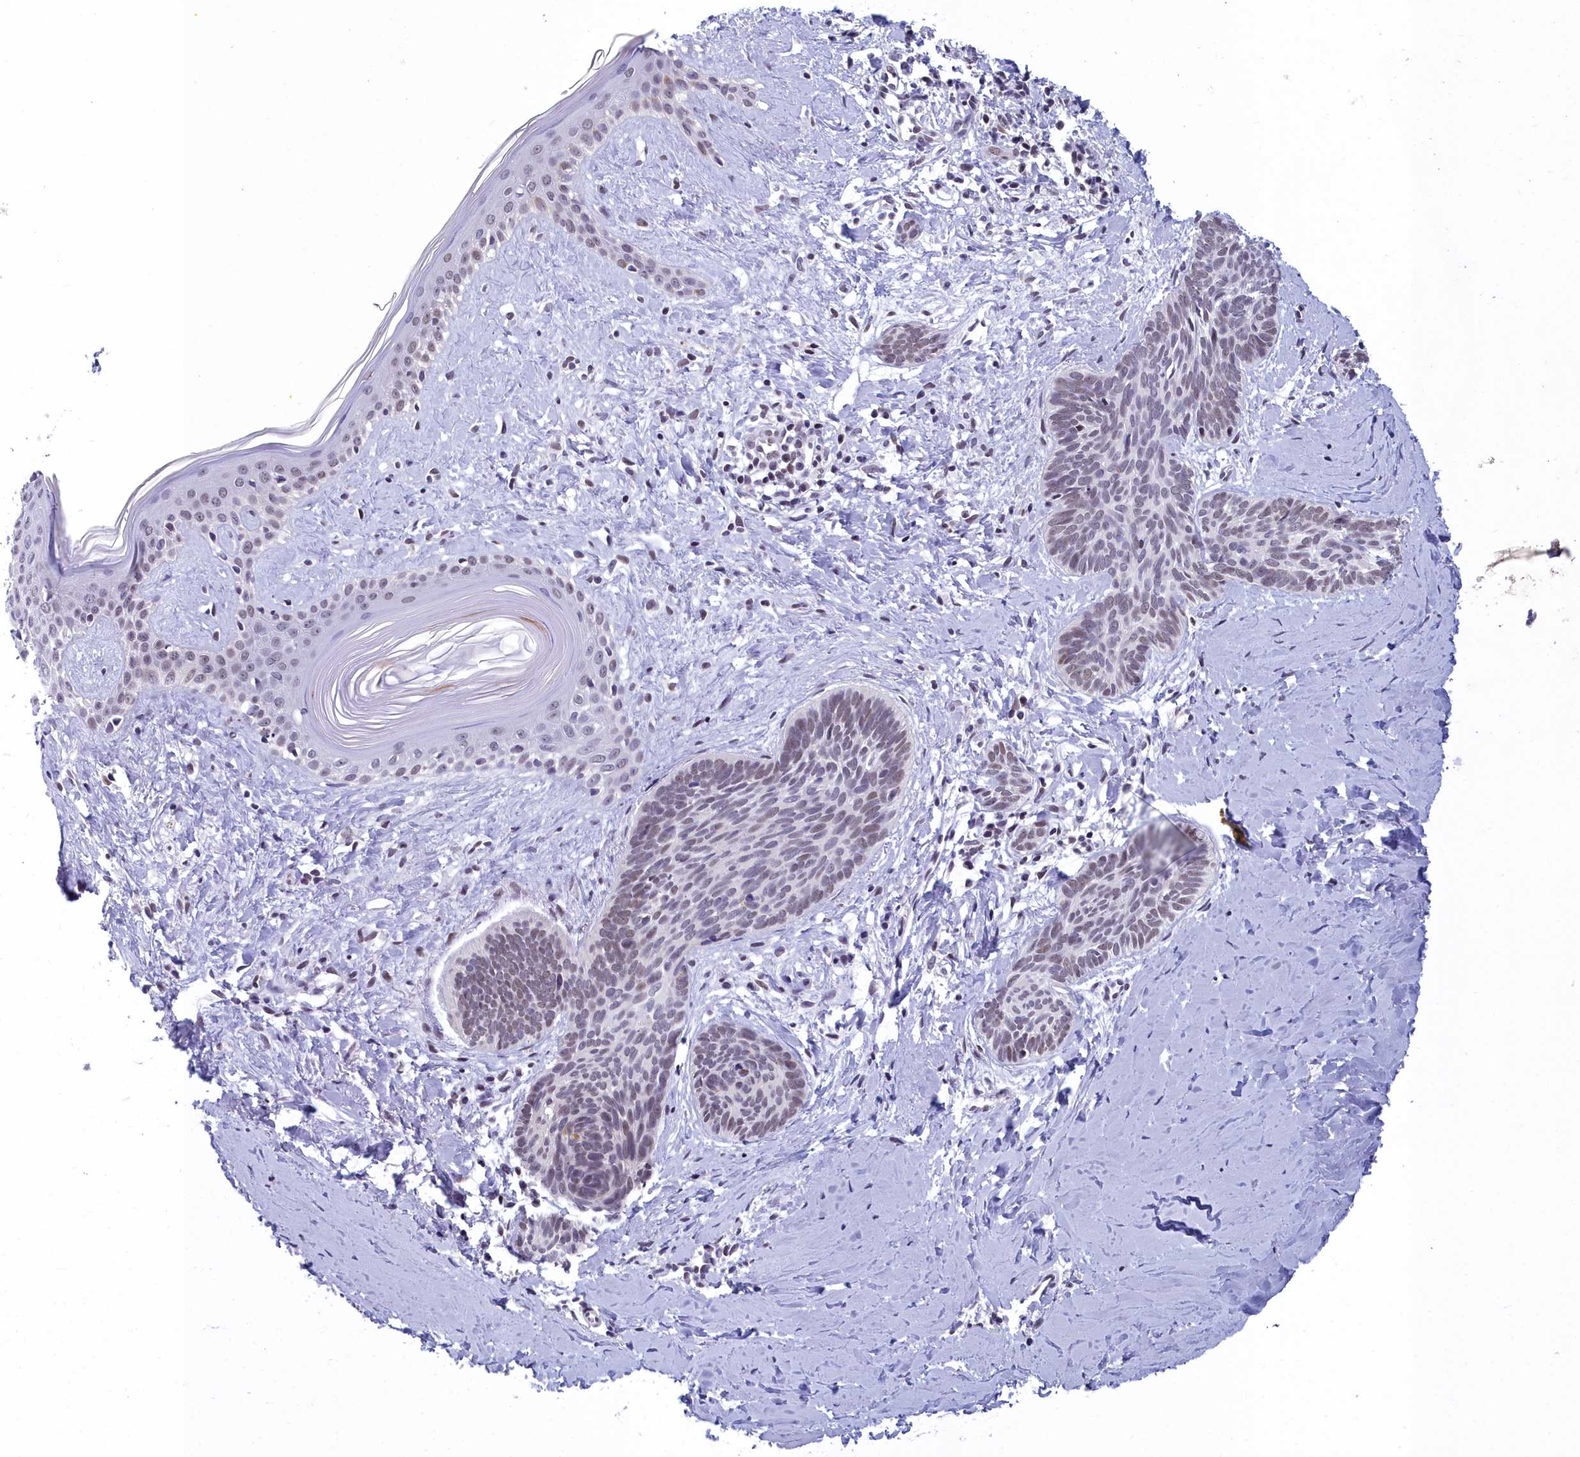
{"staining": {"intensity": "weak", "quantity": "<25%", "location": "nuclear"}, "tissue": "skin cancer", "cell_type": "Tumor cells", "image_type": "cancer", "snomed": [{"axis": "morphology", "description": "Basal cell carcinoma"}, {"axis": "topography", "description": "Skin"}], "caption": "Immunohistochemistry (IHC) of basal cell carcinoma (skin) displays no expression in tumor cells.", "gene": "CCDC97", "patient": {"sex": "female", "age": 81}}